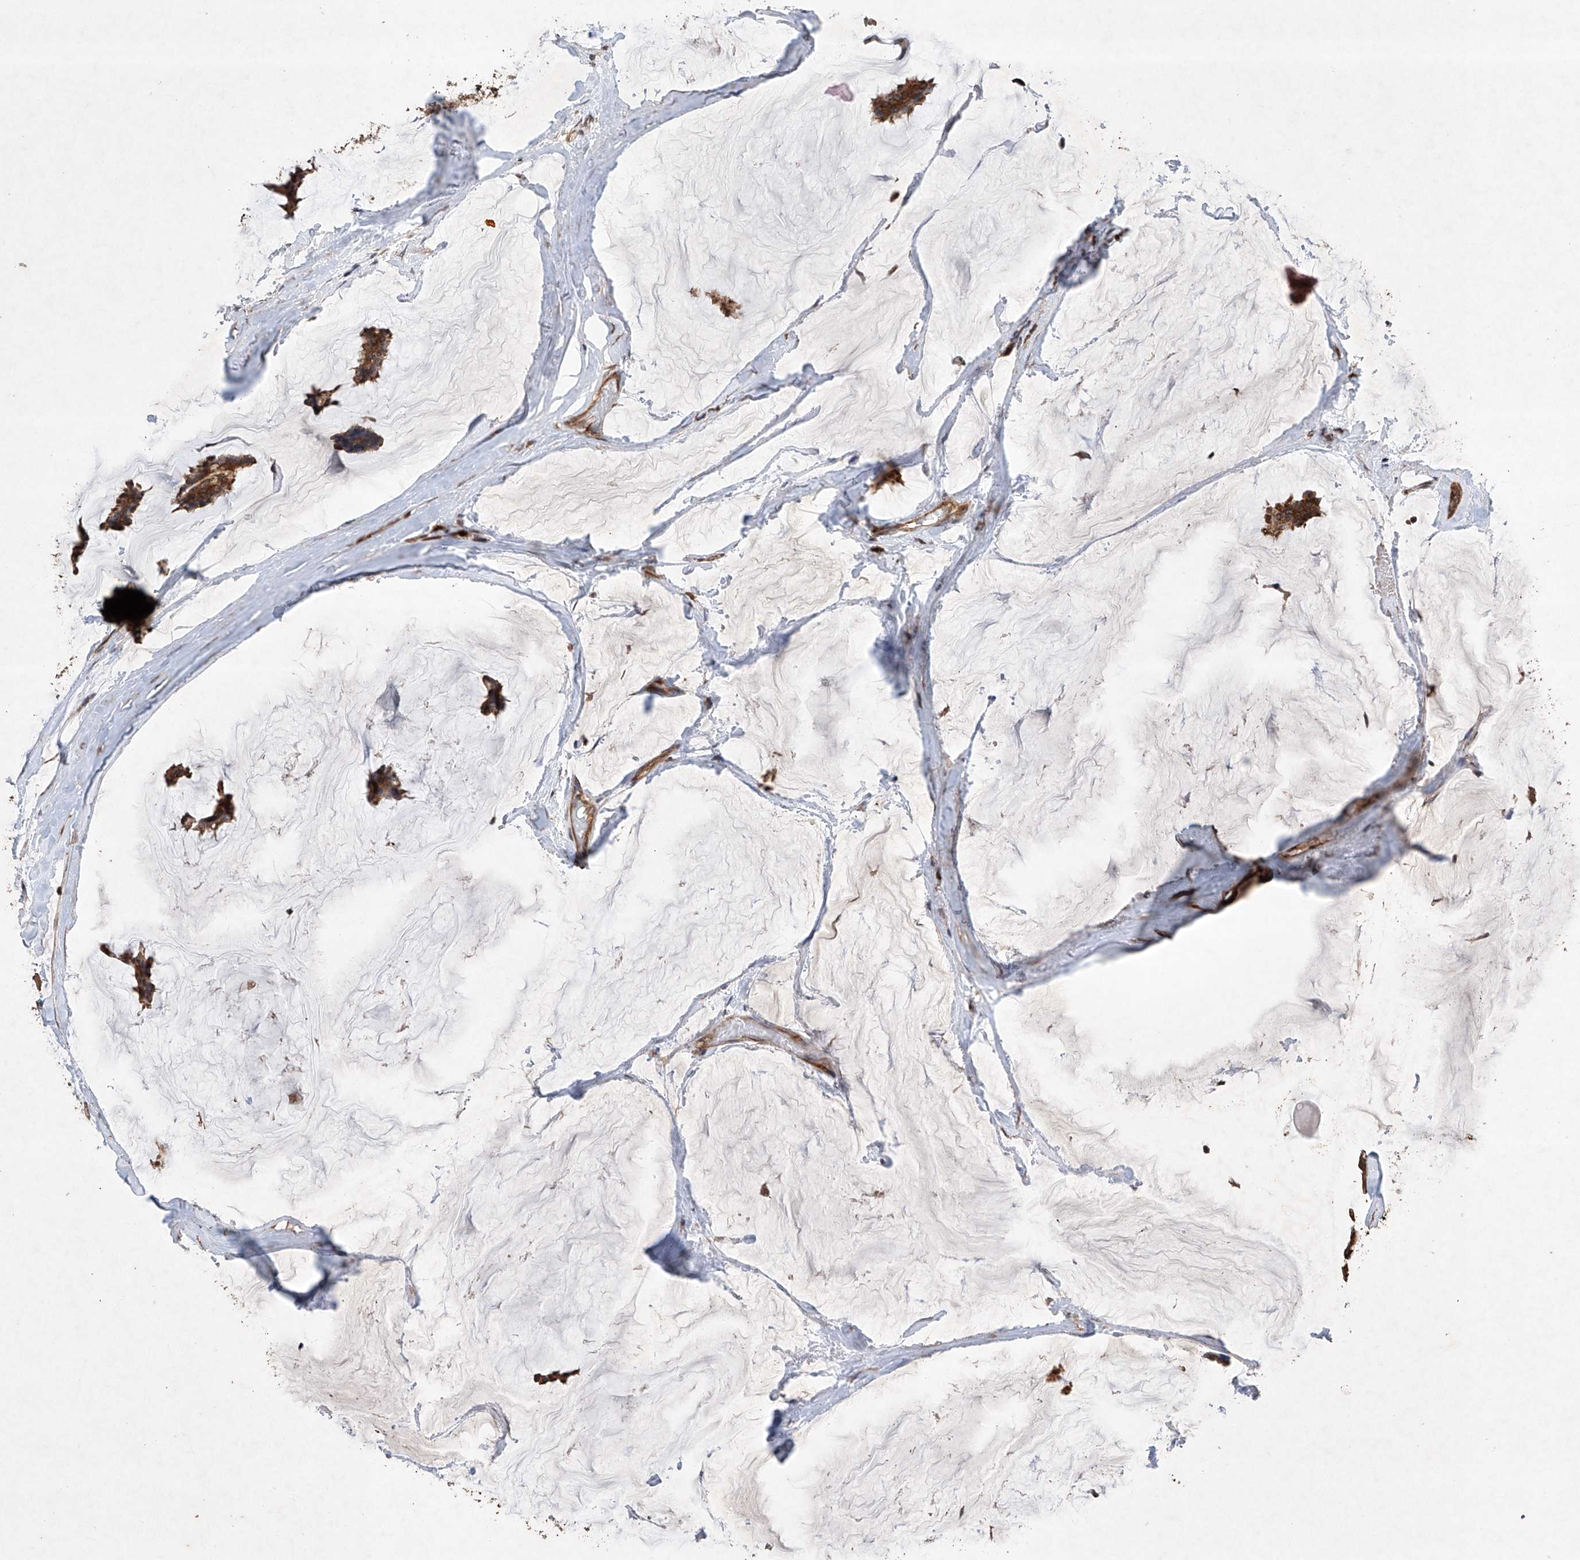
{"staining": {"intensity": "moderate", "quantity": ">75%", "location": "cytoplasmic/membranous"}, "tissue": "breast cancer", "cell_type": "Tumor cells", "image_type": "cancer", "snomed": [{"axis": "morphology", "description": "Duct carcinoma"}, {"axis": "topography", "description": "Breast"}], "caption": "Immunohistochemistry staining of breast cancer (intraductal carcinoma), which shows medium levels of moderate cytoplasmic/membranous staining in about >75% of tumor cells indicating moderate cytoplasmic/membranous protein expression. The staining was performed using DAB (brown) for protein detection and nuclei were counterstained in hematoxylin (blue).", "gene": "LURAP1", "patient": {"sex": "female", "age": 93}}